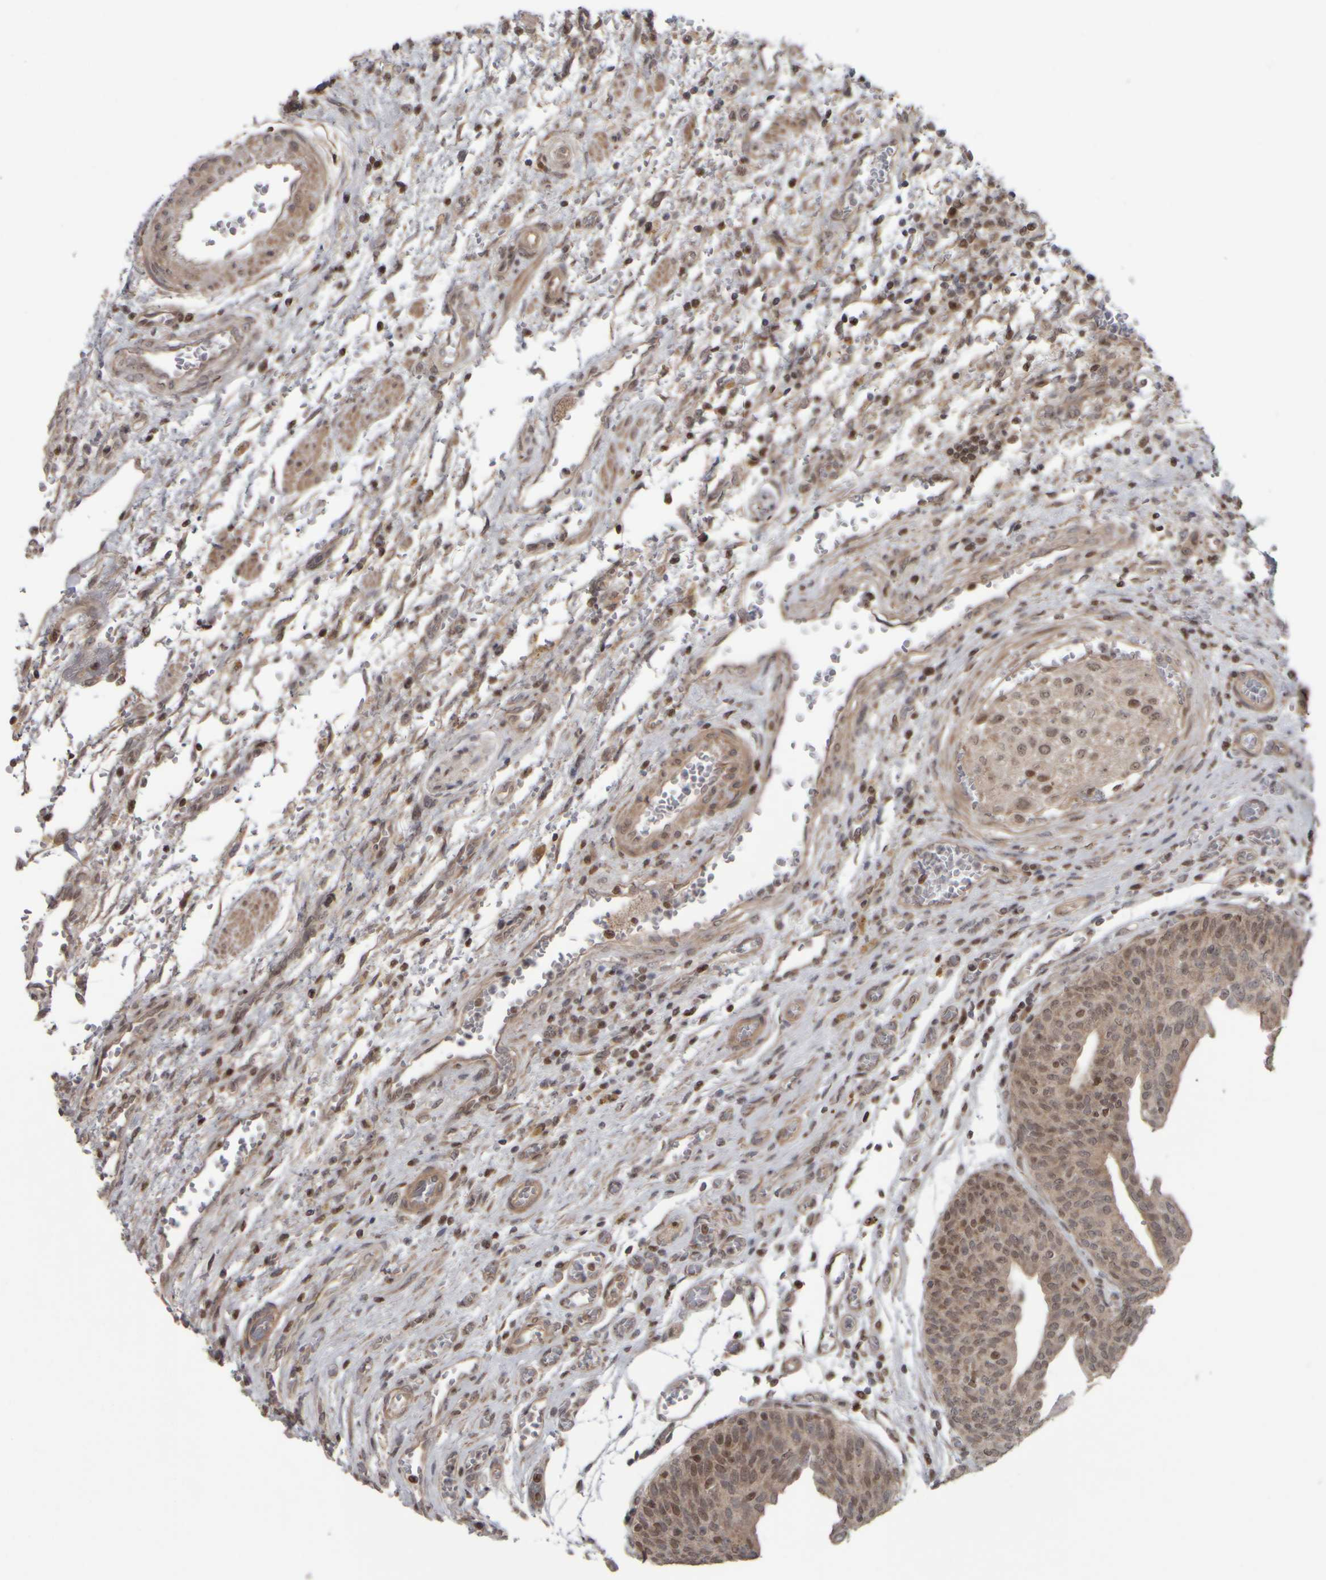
{"staining": {"intensity": "moderate", "quantity": "25%-75%", "location": "cytoplasmic/membranous,nuclear"}, "tissue": "urothelial cancer", "cell_type": "Tumor cells", "image_type": "cancer", "snomed": [{"axis": "morphology", "description": "Urothelial carcinoma, Low grade"}, {"axis": "morphology", "description": "Urothelial carcinoma, High grade"}, {"axis": "topography", "description": "Urinary bladder"}], "caption": "An image of human urothelial cancer stained for a protein reveals moderate cytoplasmic/membranous and nuclear brown staining in tumor cells. The staining is performed using DAB (3,3'-diaminobenzidine) brown chromogen to label protein expression. The nuclei are counter-stained blue using hematoxylin.", "gene": "CWC27", "patient": {"sex": "male", "age": 35}}